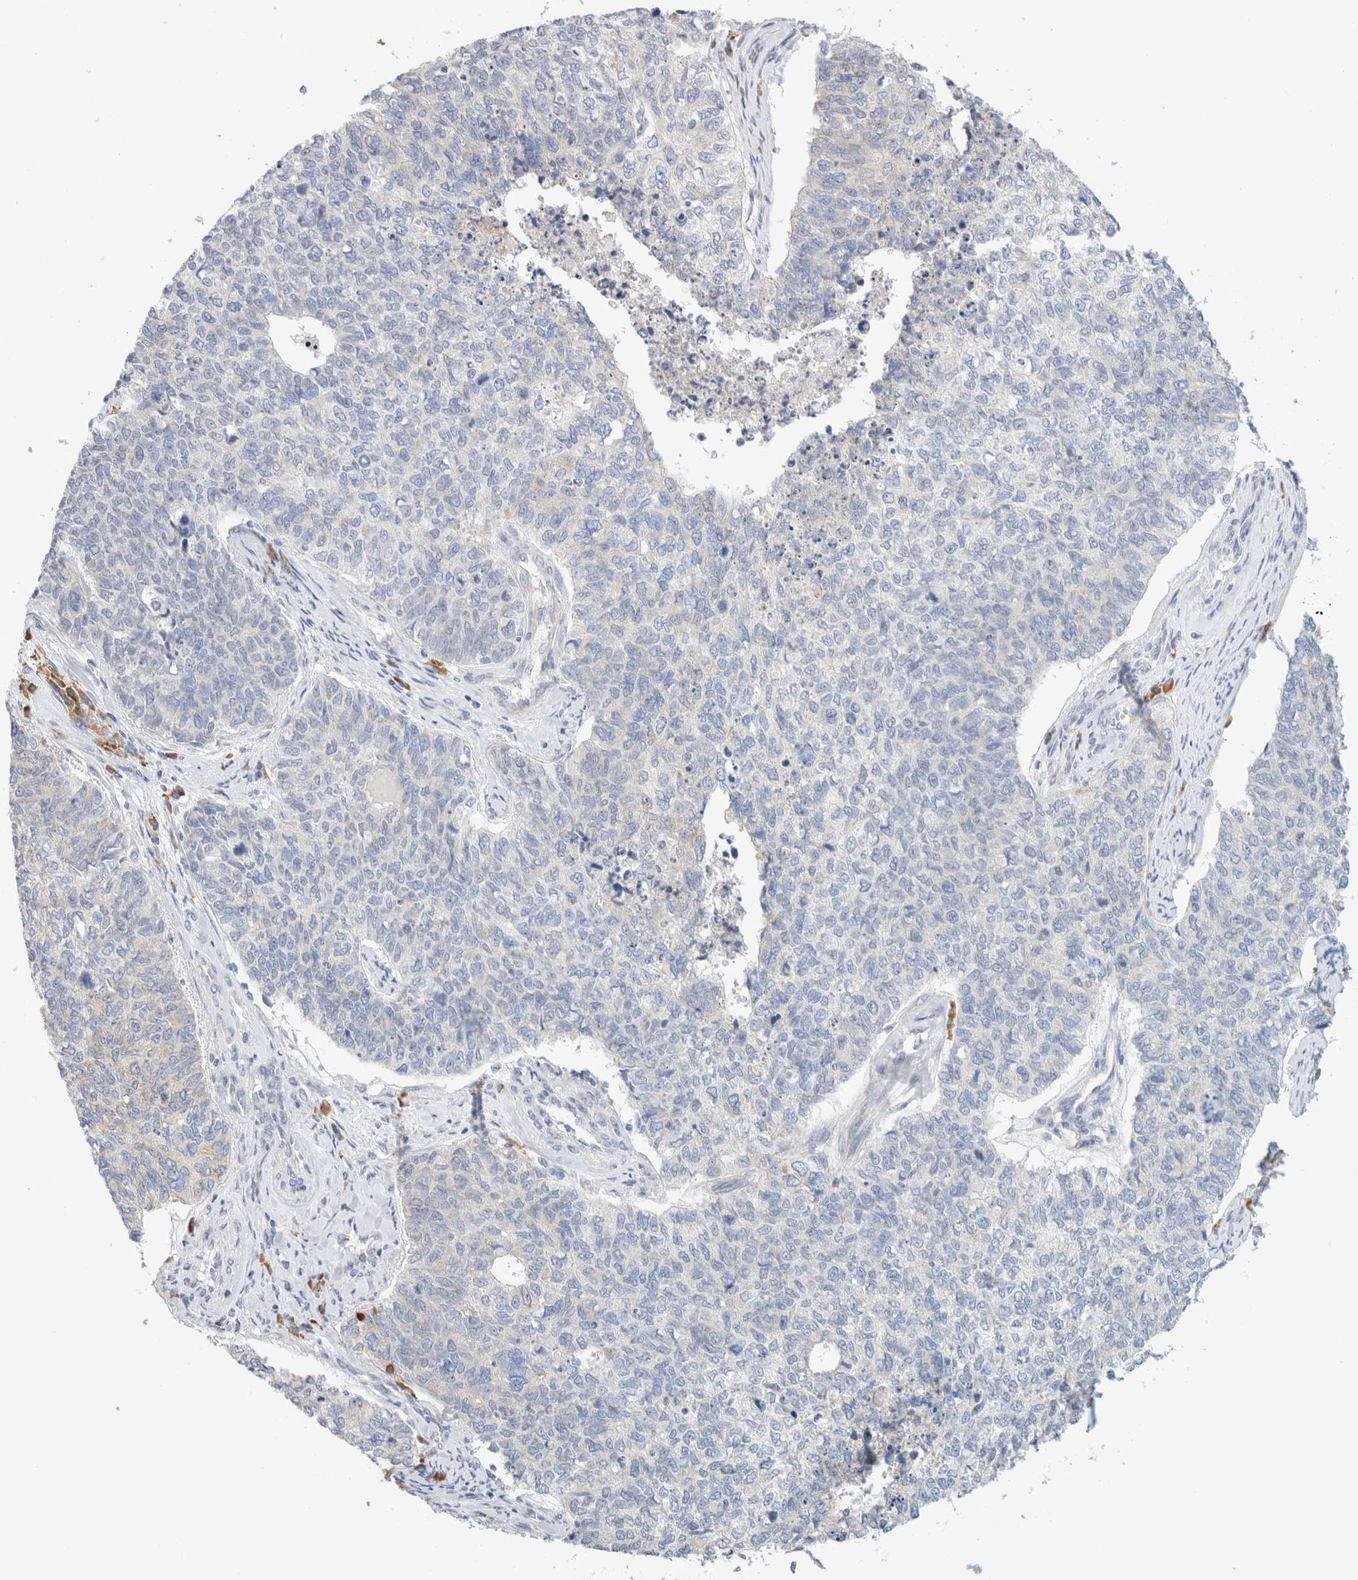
{"staining": {"intensity": "negative", "quantity": "none", "location": "none"}, "tissue": "cervical cancer", "cell_type": "Tumor cells", "image_type": "cancer", "snomed": [{"axis": "morphology", "description": "Squamous cell carcinoma, NOS"}, {"axis": "topography", "description": "Cervix"}], "caption": "The IHC image has no significant positivity in tumor cells of cervical cancer tissue.", "gene": "GADD45G", "patient": {"sex": "female", "age": 63}}